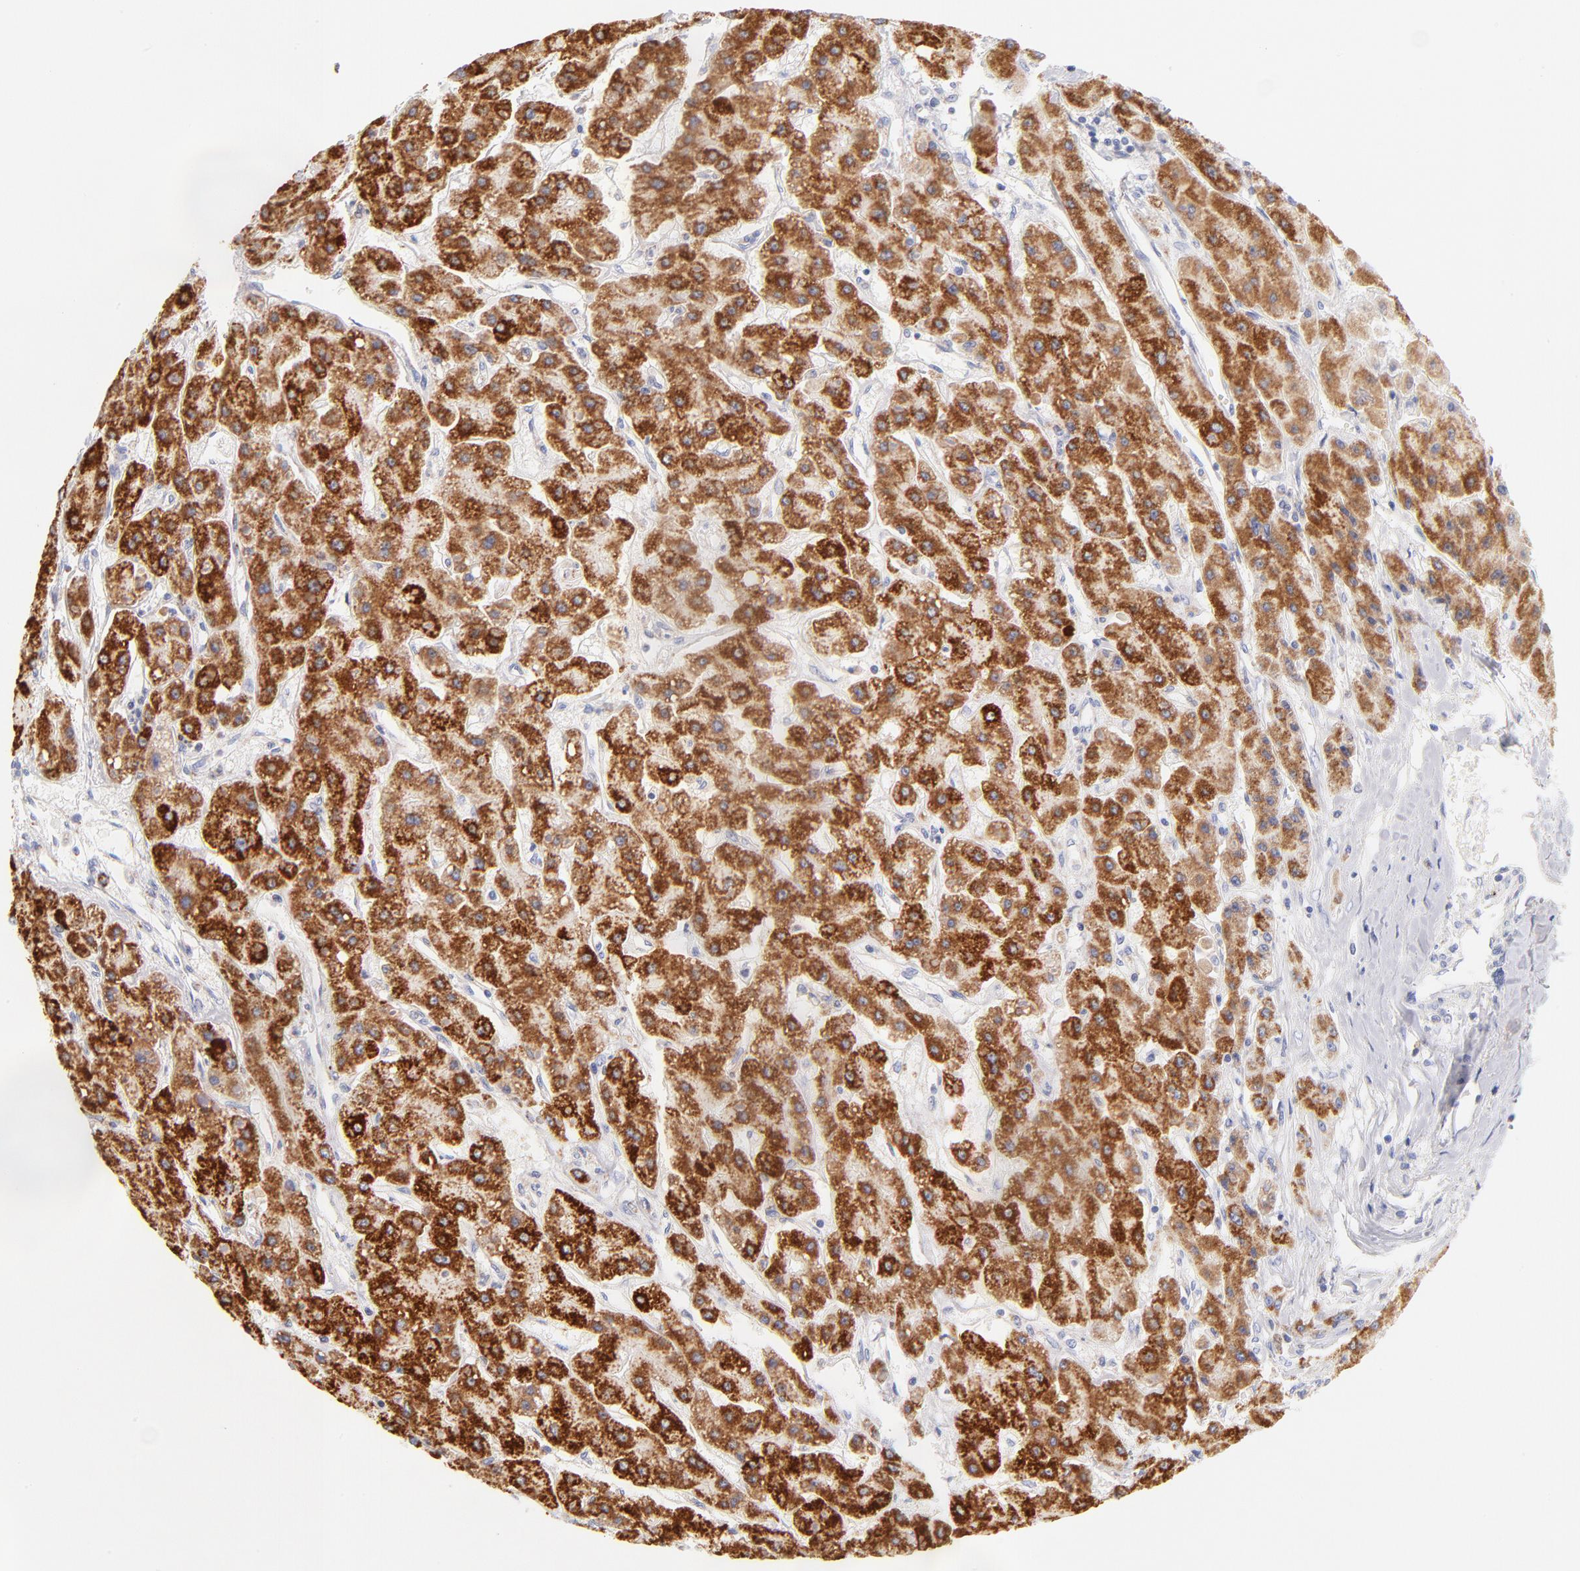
{"staining": {"intensity": "moderate", "quantity": ">75%", "location": "cytoplasmic/membranous"}, "tissue": "liver cancer", "cell_type": "Tumor cells", "image_type": "cancer", "snomed": [{"axis": "morphology", "description": "Carcinoma, Hepatocellular, NOS"}, {"axis": "topography", "description": "Liver"}], "caption": "High-magnification brightfield microscopy of liver cancer stained with DAB (3,3'-diaminobenzidine) (brown) and counterstained with hematoxylin (blue). tumor cells exhibit moderate cytoplasmic/membranous expression is appreciated in about>75% of cells.", "gene": "AIFM1", "patient": {"sex": "female", "age": 52}}